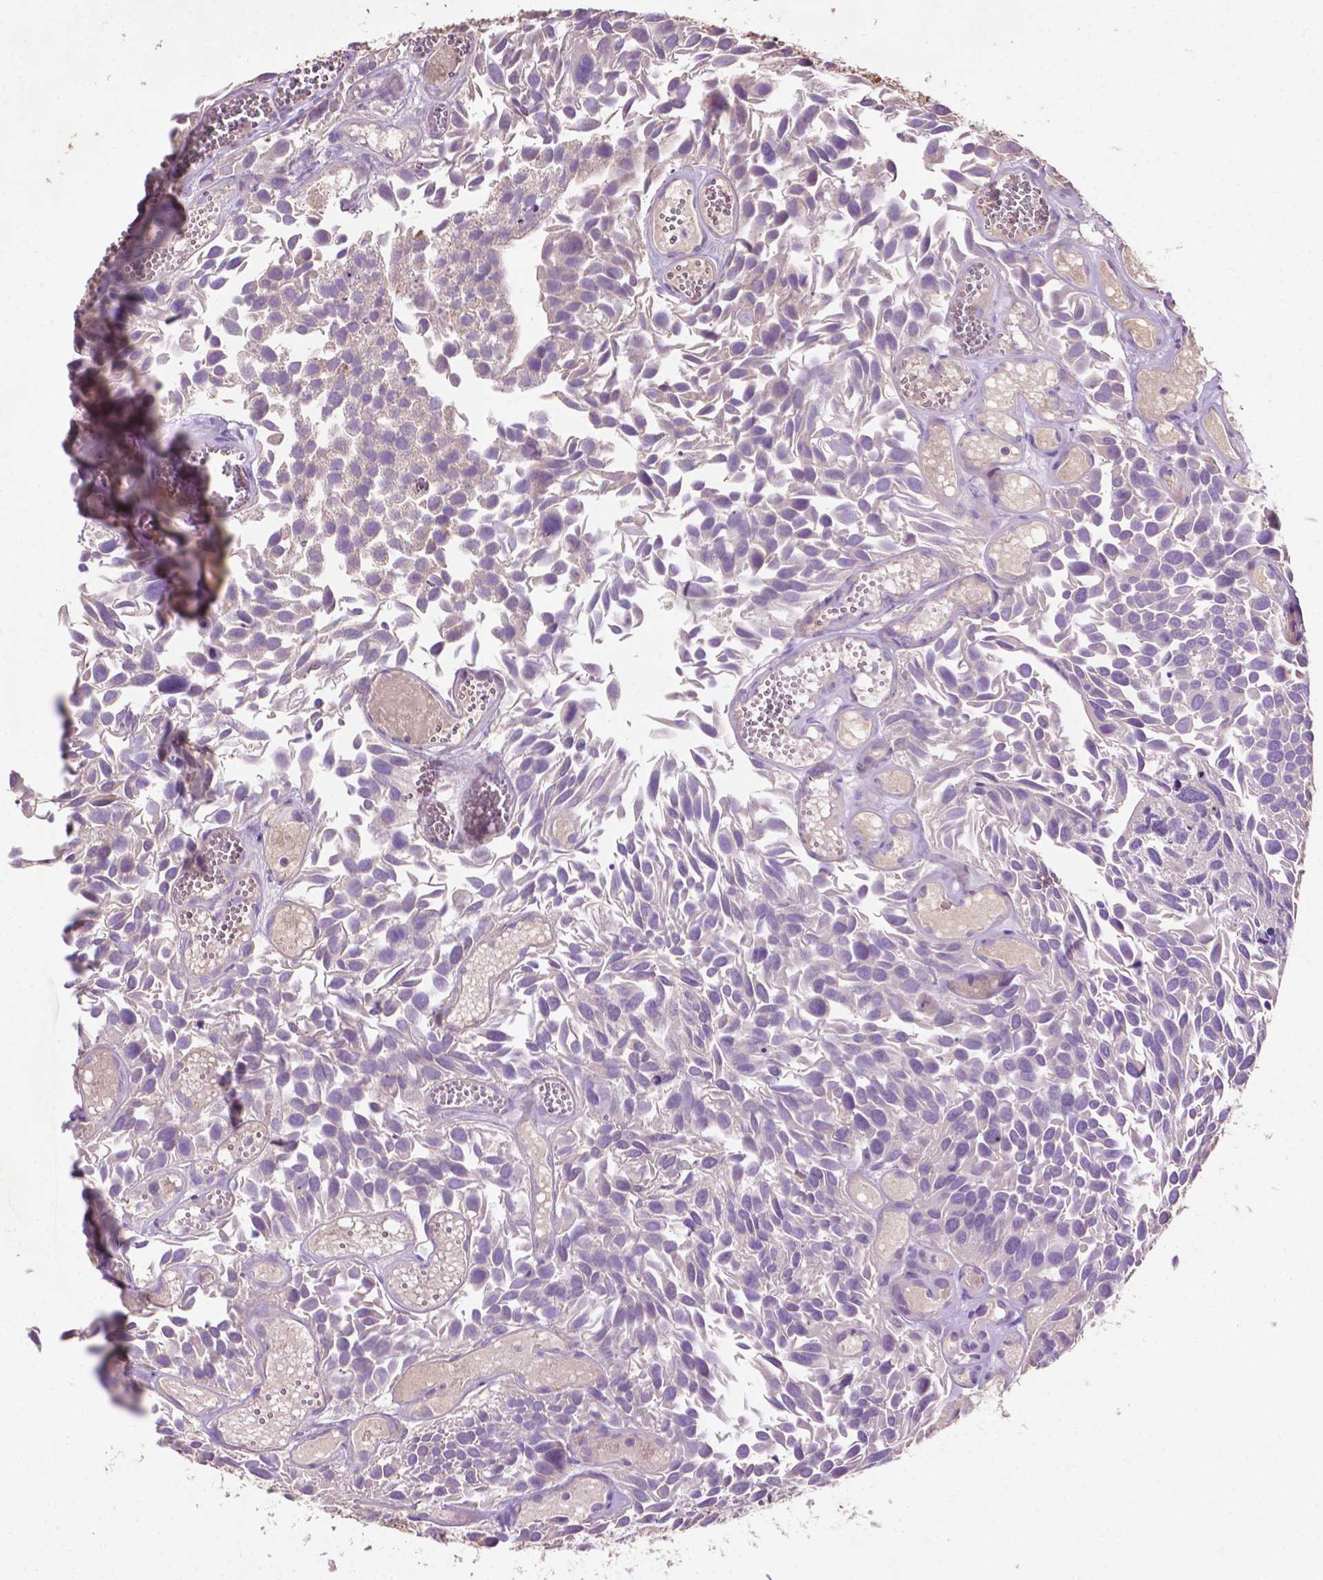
{"staining": {"intensity": "negative", "quantity": "none", "location": "none"}, "tissue": "urothelial cancer", "cell_type": "Tumor cells", "image_type": "cancer", "snomed": [{"axis": "morphology", "description": "Urothelial carcinoma, Low grade"}, {"axis": "topography", "description": "Urinary bladder"}], "caption": "There is no significant expression in tumor cells of low-grade urothelial carcinoma.", "gene": "LRR1", "patient": {"sex": "female", "age": 69}}